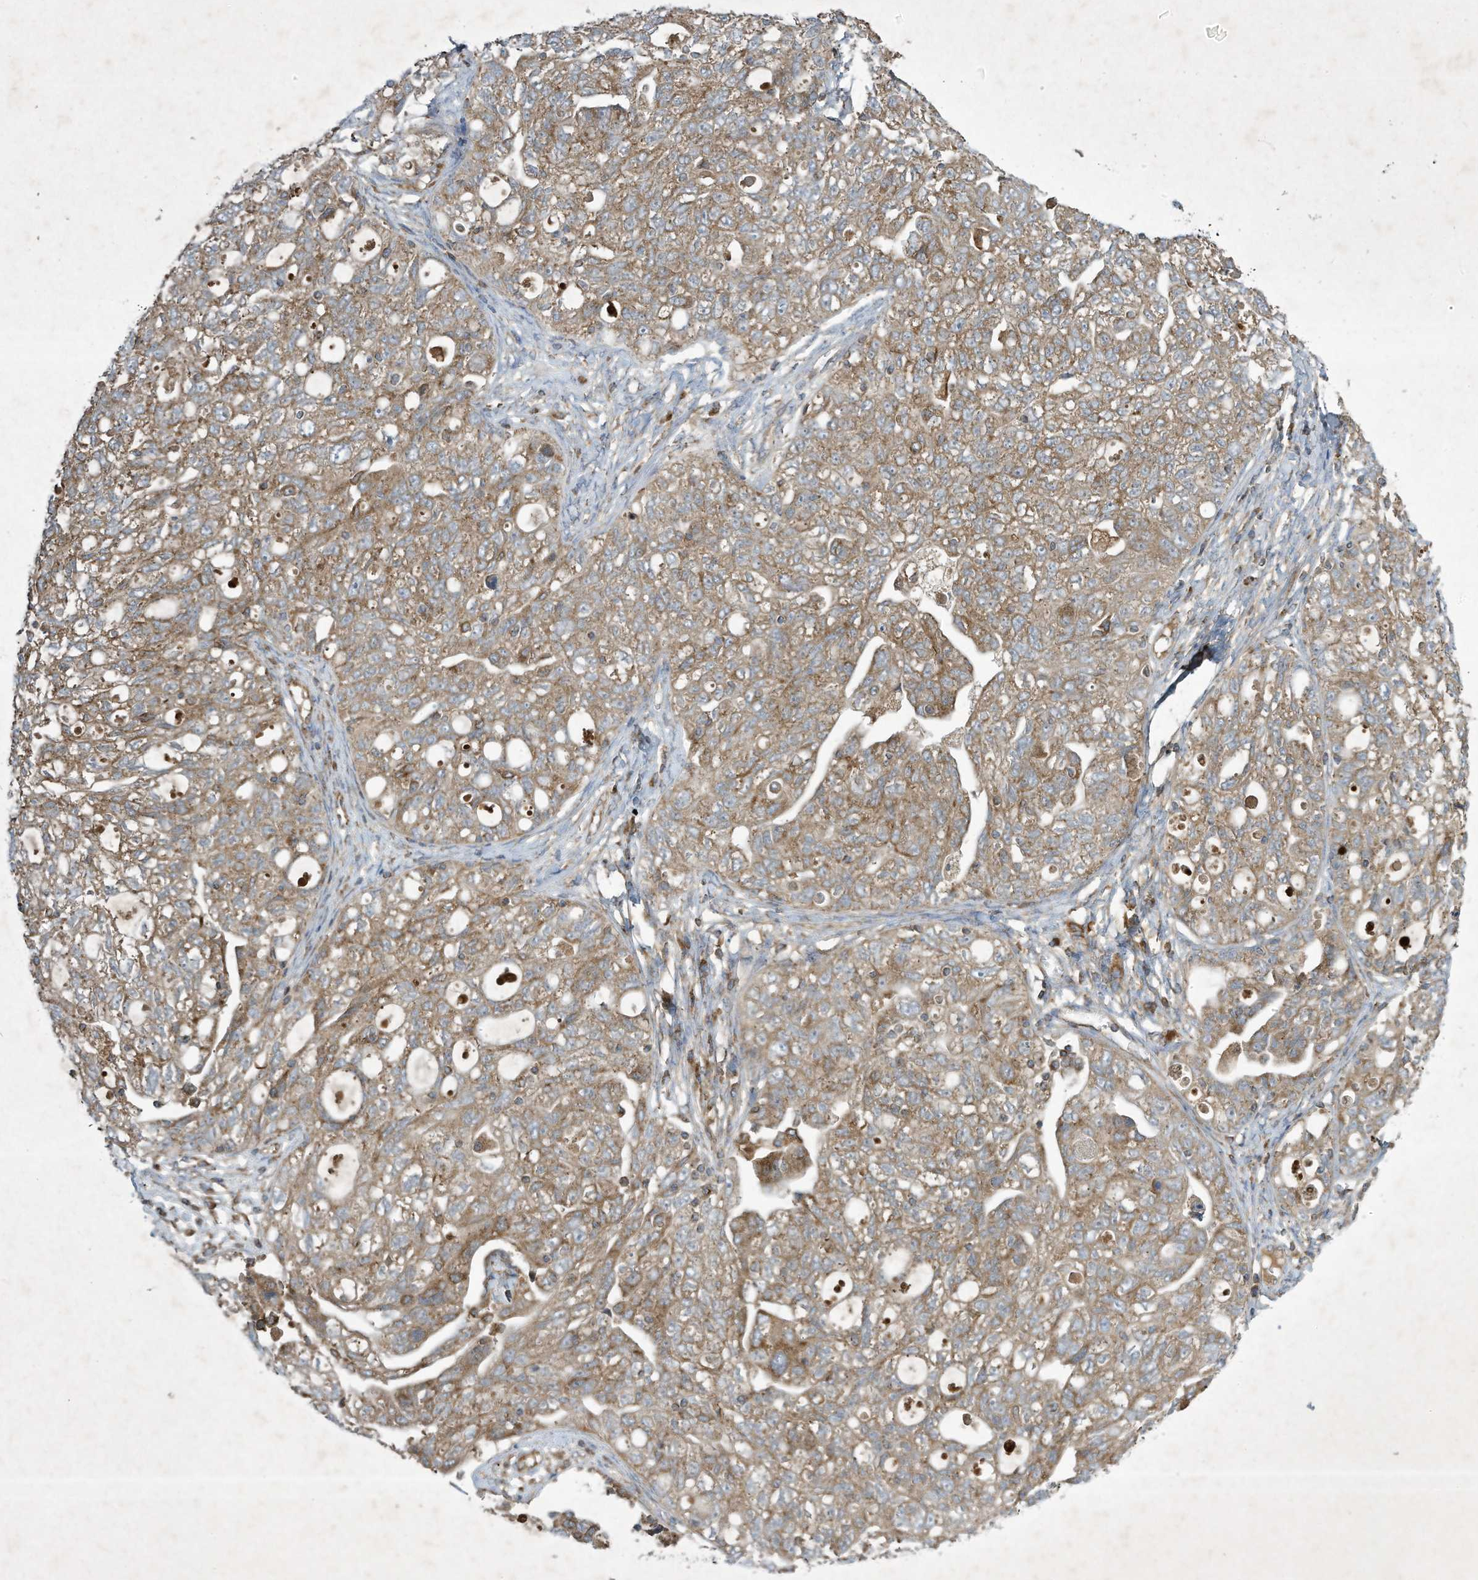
{"staining": {"intensity": "moderate", "quantity": ">75%", "location": "cytoplasmic/membranous"}, "tissue": "ovarian cancer", "cell_type": "Tumor cells", "image_type": "cancer", "snomed": [{"axis": "morphology", "description": "Carcinoma, NOS"}, {"axis": "morphology", "description": "Cystadenocarcinoma, serous, NOS"}, {"axis": "topography", "description": "Ovary"}], "caption": "Ovarian cancer was stained to show a protein in brown. There is medium levels of moderate cytoplasmic/membranous positivity in approximately >75% of tumor cells.", "gene": "SYNJ2", "patient": {"sex": "female", "age": 69}}